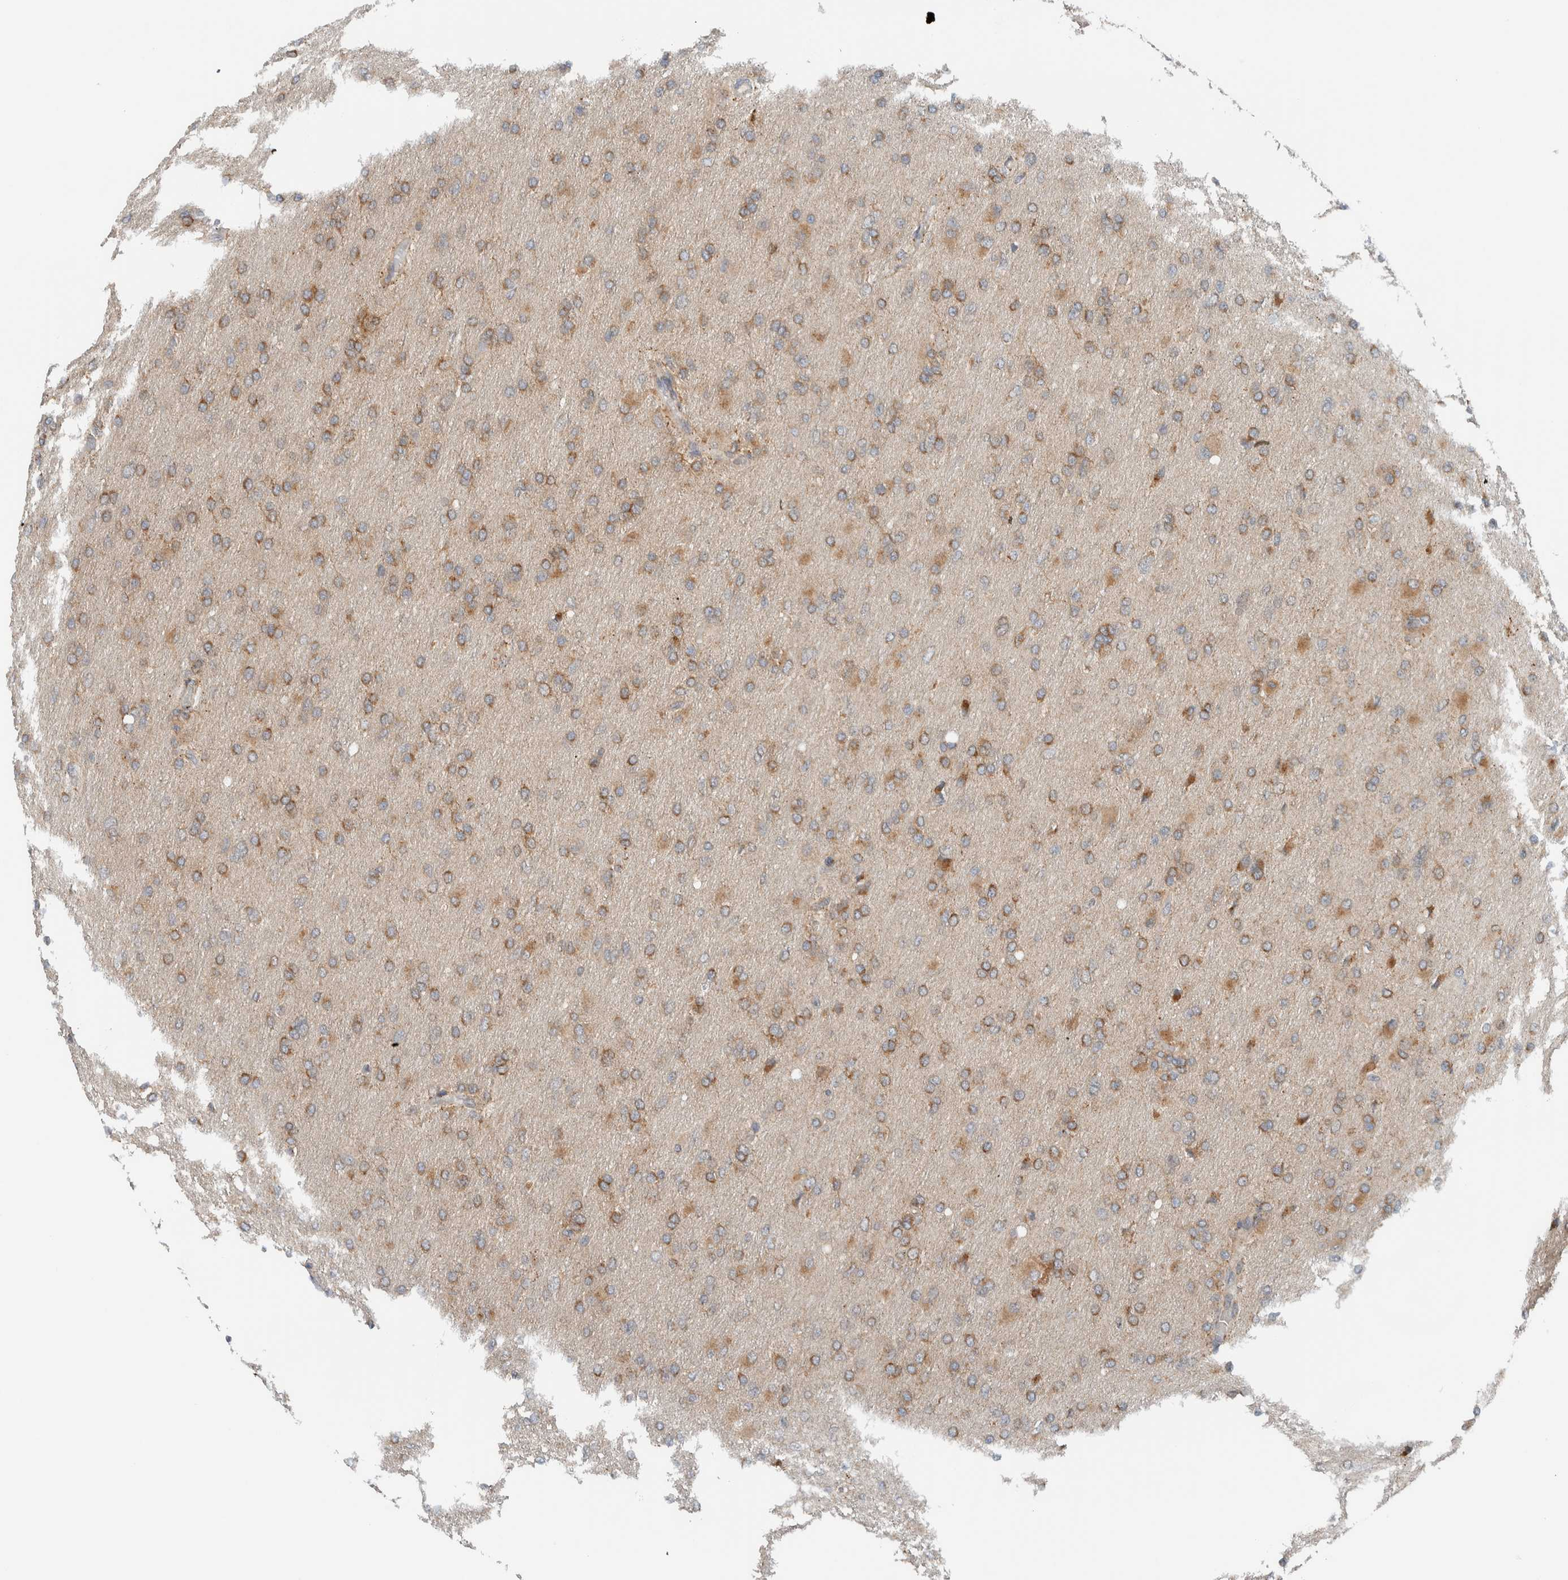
{"staining": {"intensity": "moderate", "quantity": ">75%", "location": "cytoplasmic/membranous"}, "tissue": "glioma", "cell_type": "Tumor cells", "image_type": "cancer", "snomed": [{"axis": "morphology", "description": "Glioma, malignant, High grade"}, {"axis": "topography", "description": "Cerebral cortex"}], "caption": "Human glioma stained for a protein (brown) demonstrates moderate cytoplasmic/membranous positive staining in about >75% of tumor cells.", "gene": "RERE", "patient": {"sex": "female", "age": 36}}